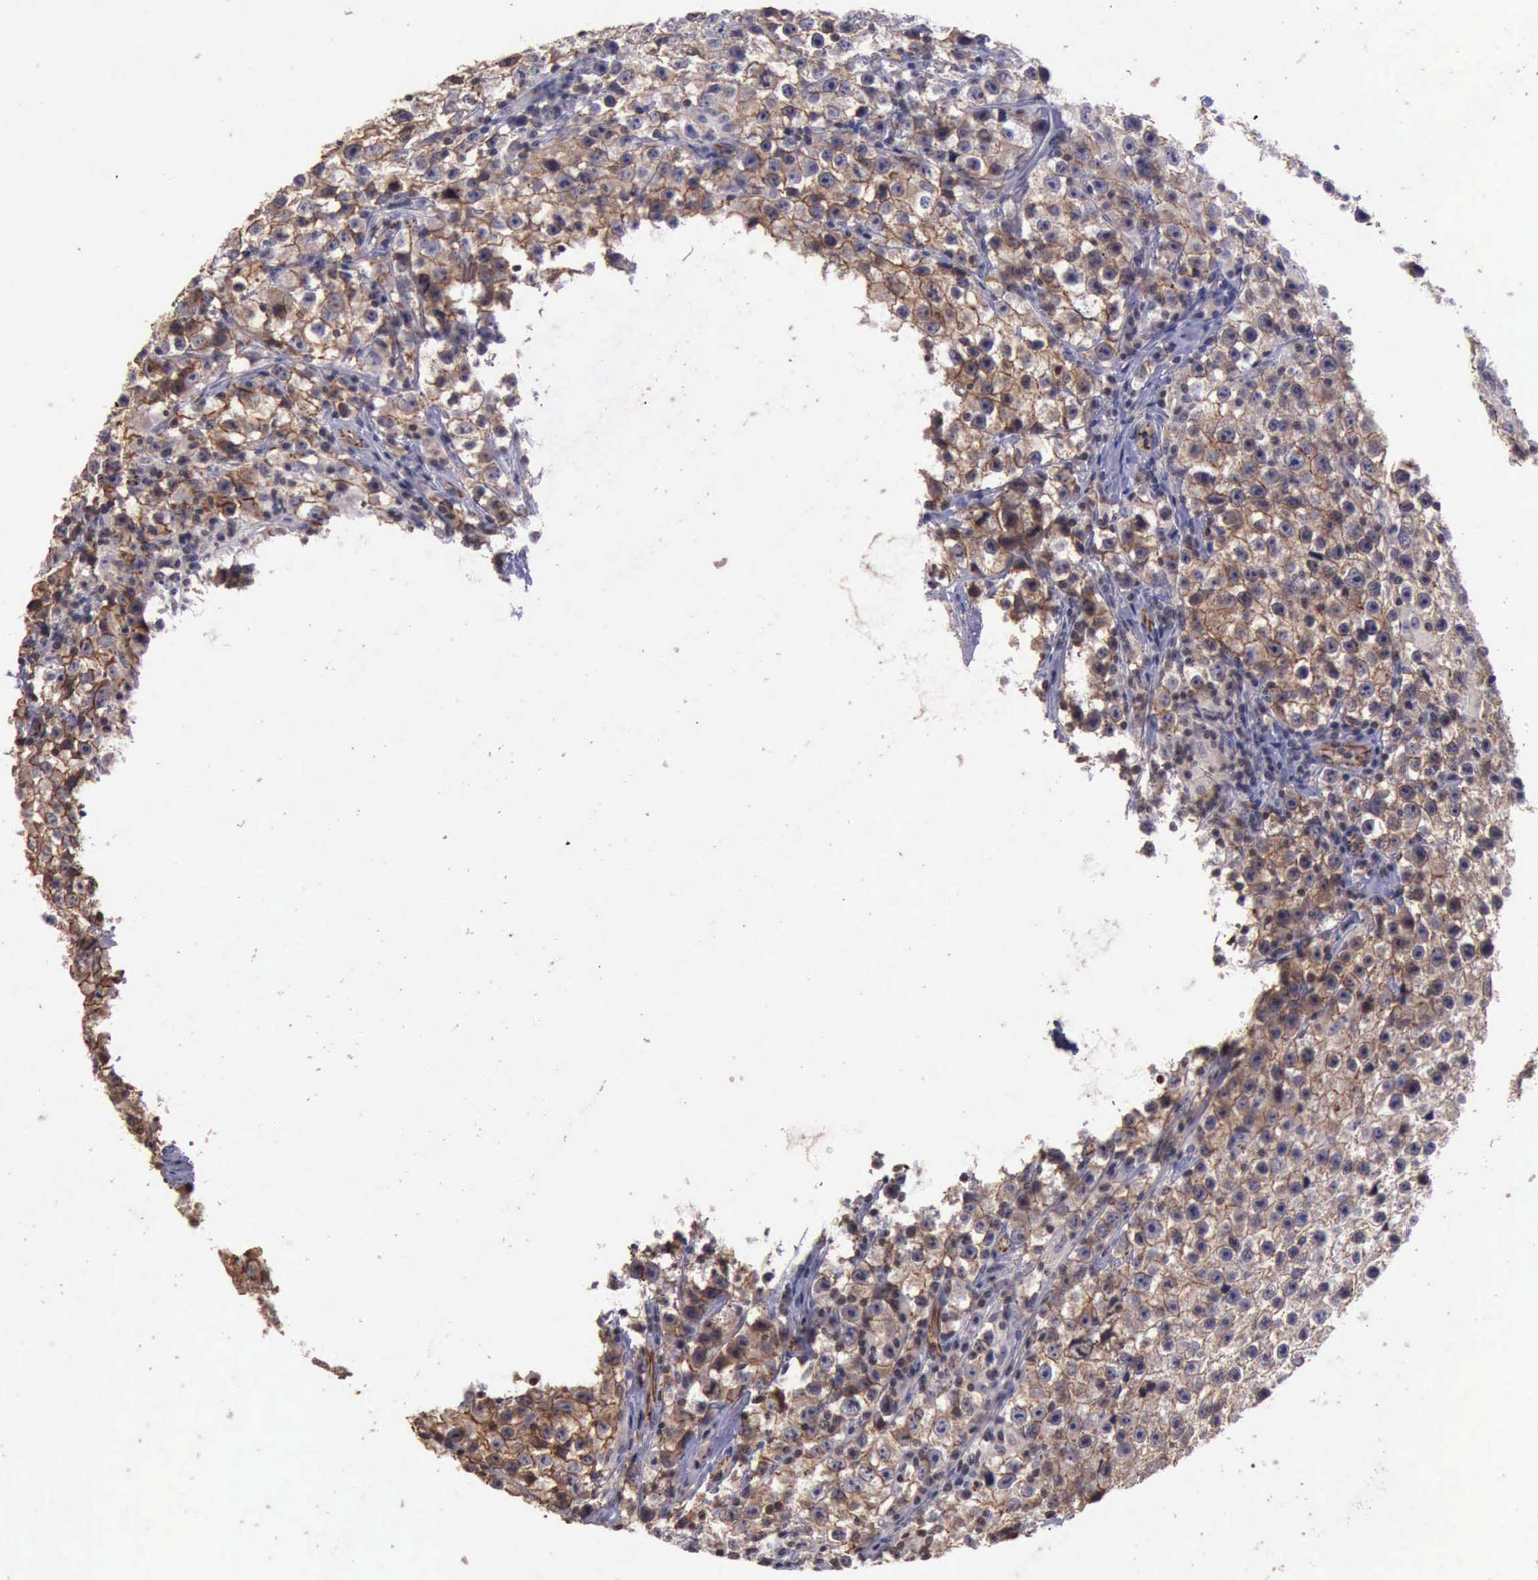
{"staining": {"intensity": "moderate", "quantity": ">75%", "location": "cytoplasmic/membranous"}, "tissue": "testis cancer", "cell_type": "Tumor cells", "image_type": "cancer", "snomed": [{"axis": "morphology", "description": "Seminoma, NOS"}, {"axis": "topography", "description": "Testis"}], "caption": "This image exhibits immunohistochemistry staining of human seminoma (testis), with medium moderate cytoplasmic/membranous positivity in approximately >75% of tumor cells.", "gene": "CTNNB1", "patient": {"sex": "male", "age": 35}}